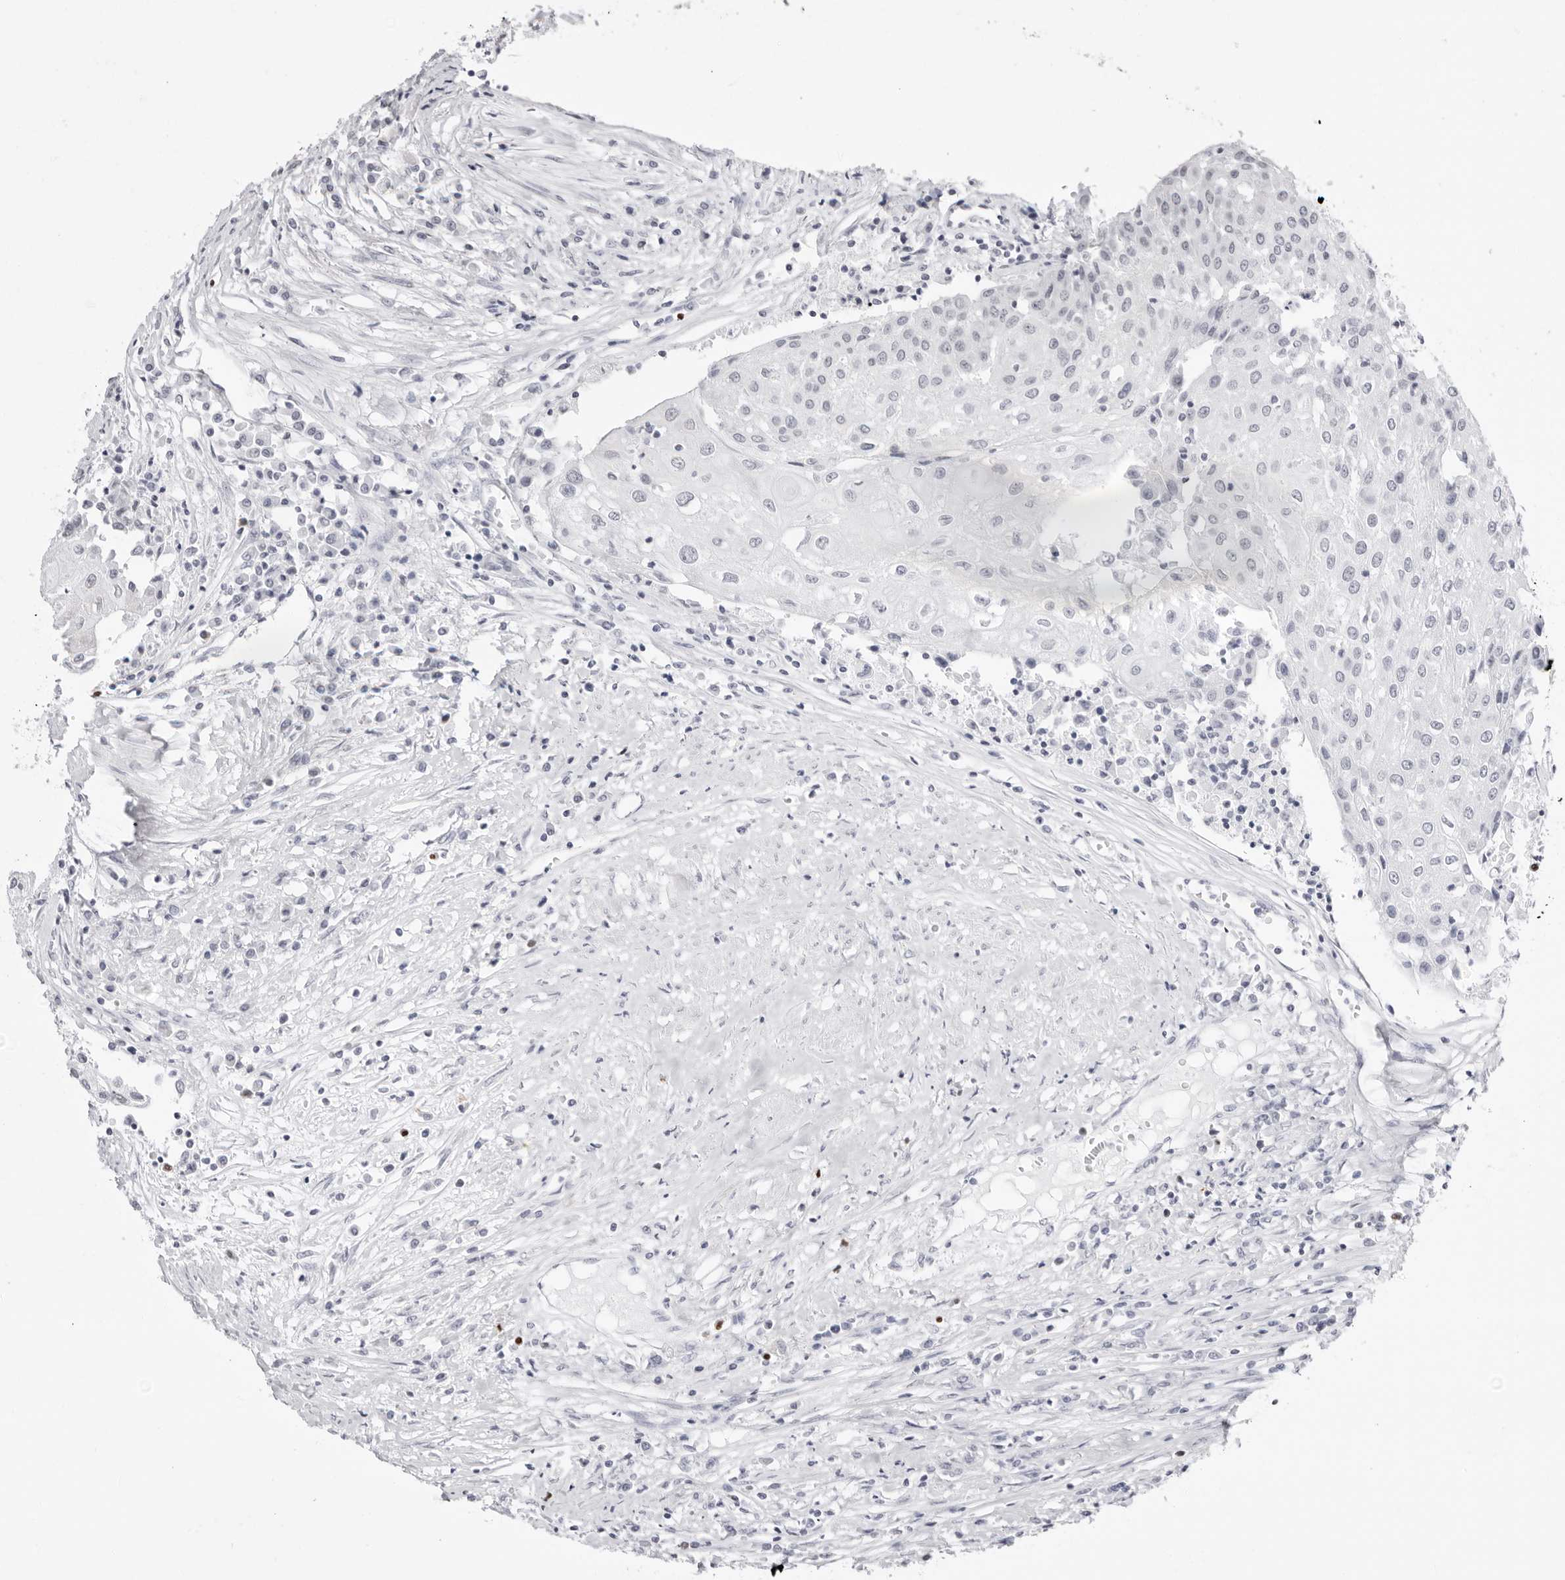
{"staining": {"intensity": "negative", "quantity": "none", "location": "none"}, "tissue": "urothelial cancer", "cell_type": "Tumor cells", "image_type": "cancer", "snomed": [{"axis": "morphology", "description": "Urothelial carcinoma, High grade"}, {"axis": "topography", "description": "Urinary bladder"}], "caption": "A high-resolution histopathology image shows immunohistochemistry (IHC) staining of urothelial carcinoma (high-grade), which displays no significant positivity in tumor cells.", "gene": "PPP2R5C", "patient": {"sex": "female", "age": 85}}